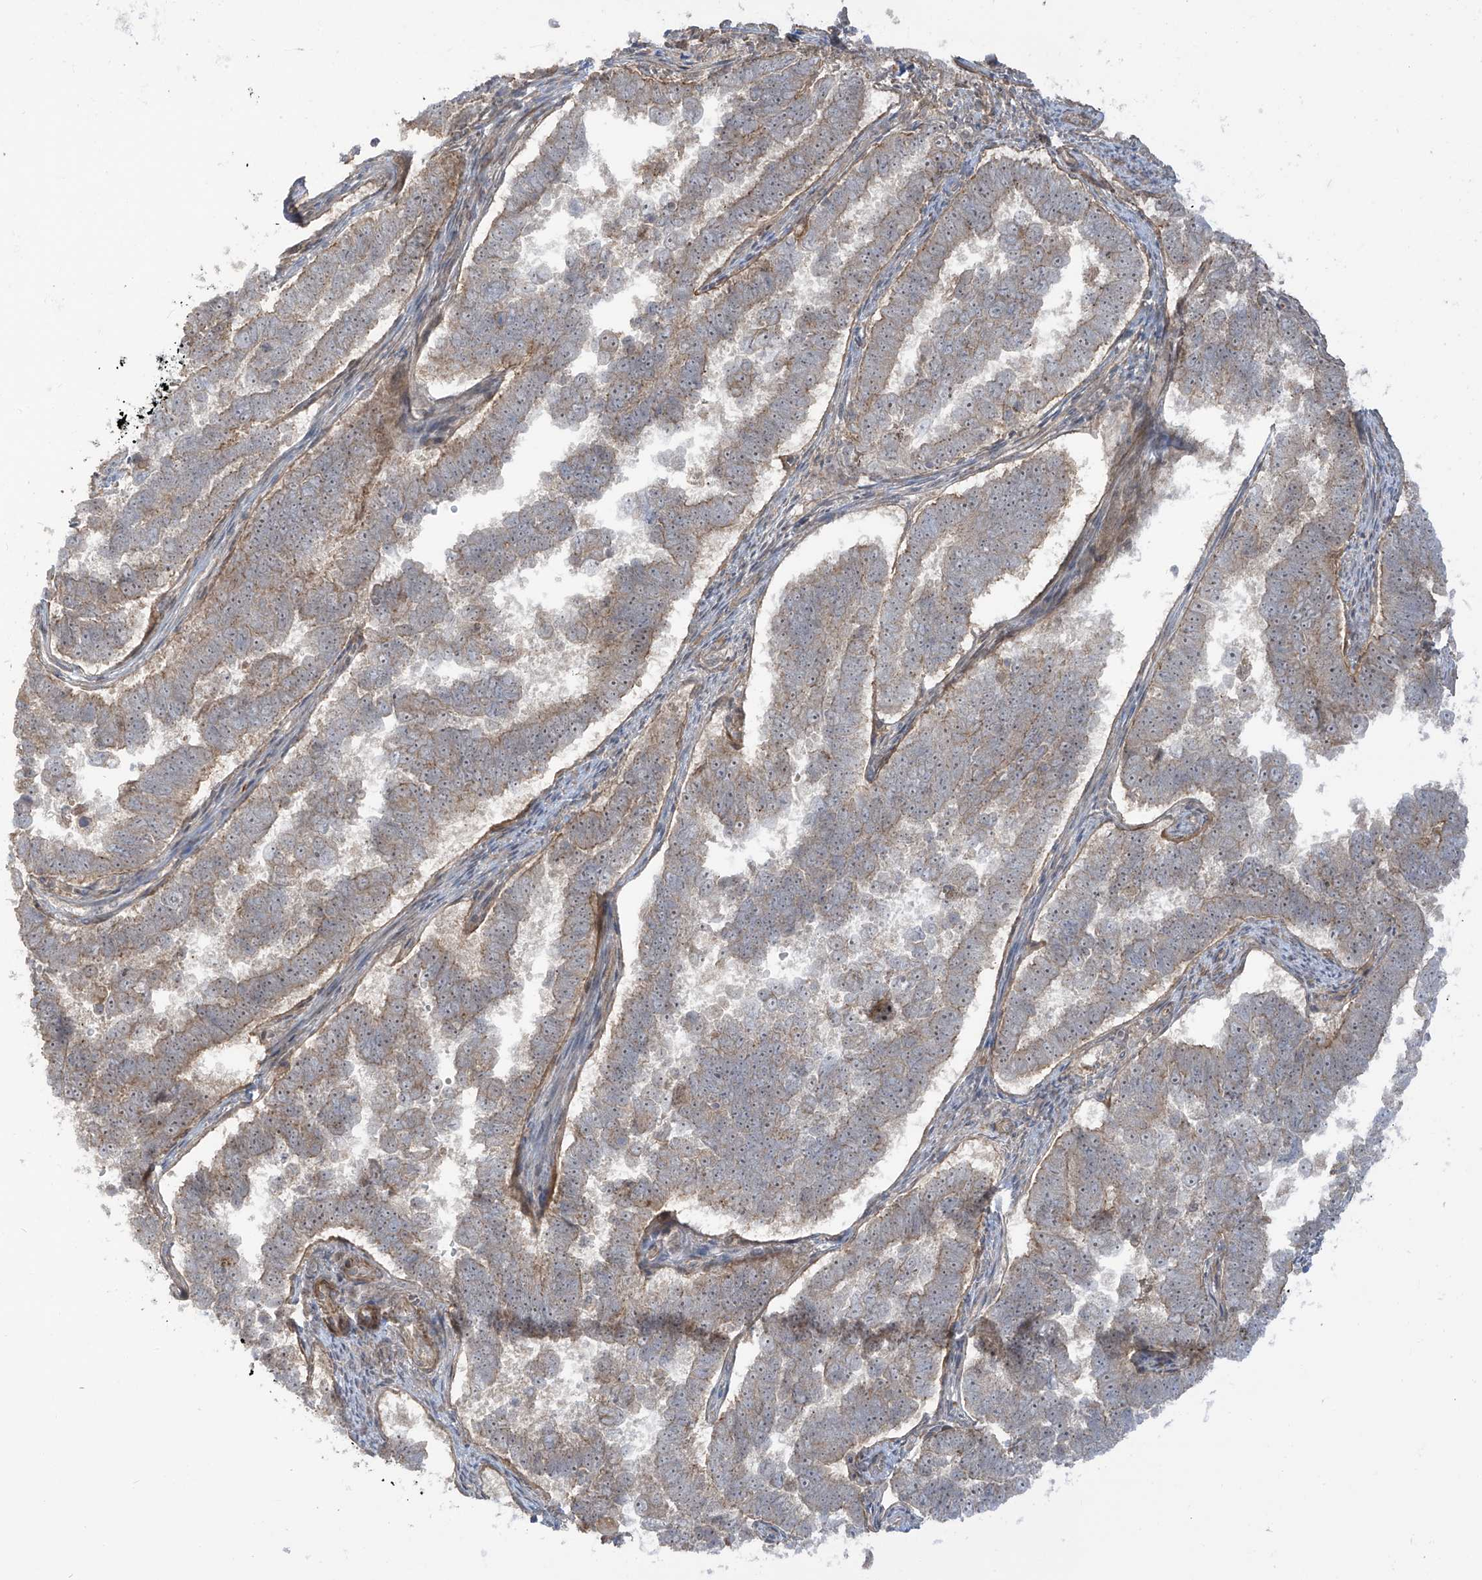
{"staining": {"intensity": "weak", "quantity": "25%-75%", "location": "cytoplasmic/membranous"}, "tissue": "endometrial cancer", "cell_type": "Tumor cells", "image_type": "cancer", "snomed": [{"axis": "morphology", "description": "Adenocarcinoma, NOS"}, {"axis": "topography", "description": "Endometrium"}], "caption": "Protein expression by immunohistochemistry (IHC) shows weak cytoplasmic/membranous positivity in approximately 25%-75% of tumor cells in endometrial cancer. The staining is performed using DAB brown chromogen to label protein expression. The nuclei are counter-stained blue using hematoxylin.", "gene": "ENTR1", "patient": {"sex": "female", "age": 75}}